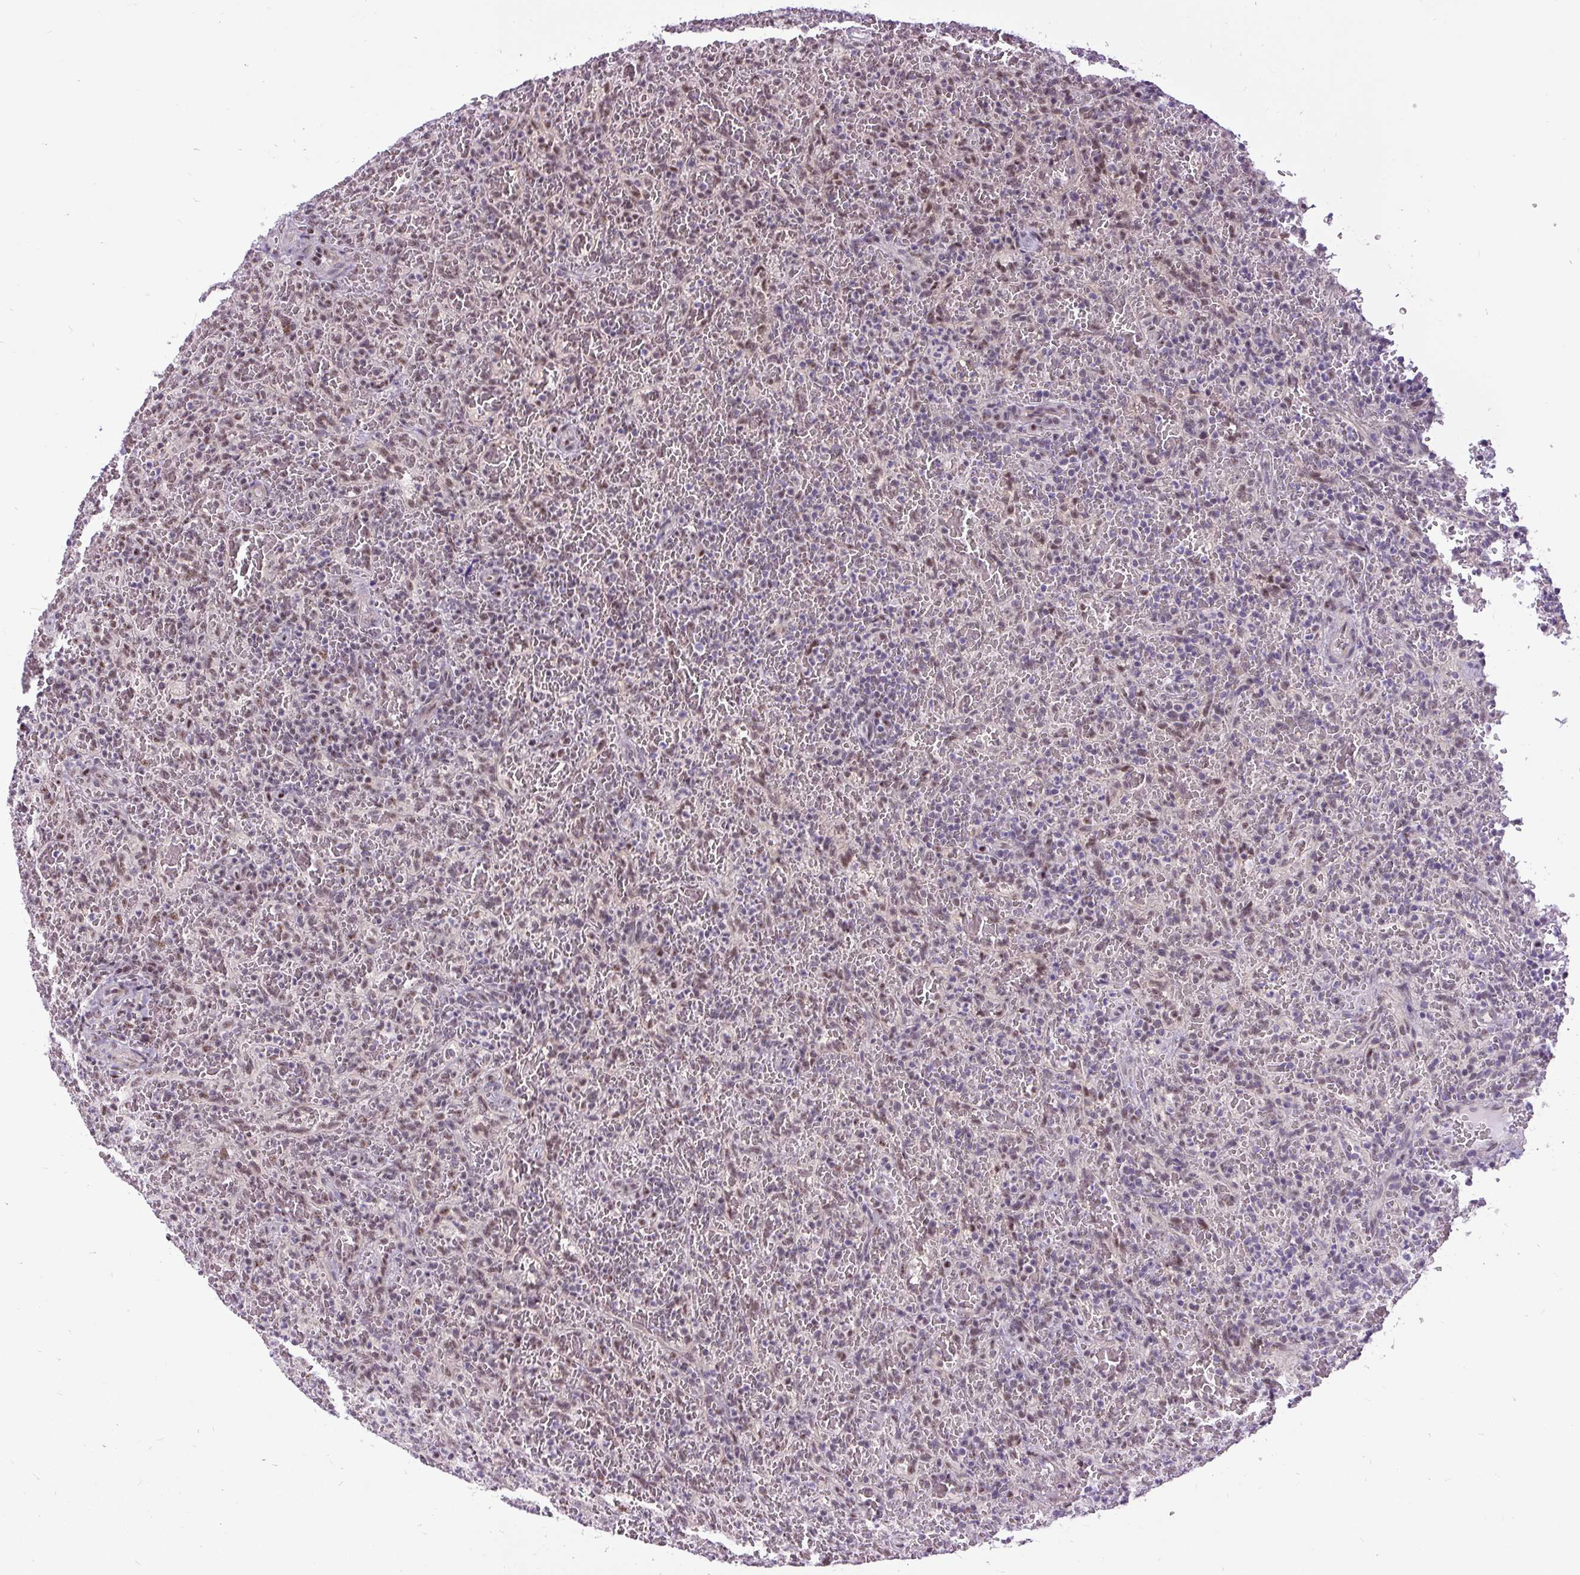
{"staining": {"intensity": "weak", "quantity": "<25%", "location": "nuclear"}, "tissue": "lymphoma", "cell_type": "Tumor cells", "image_type": "cancer", "snomed": [{"axis": "morphology", "description": "Malignant lymphoma, non-Hodgkin's type, Low grade"}, {"axis": "topography", "description": "Spleen"}], "caption": "Protein analysis of low-grade malignant lymphoma, non-Hodgkin's type demonstrates no significant expression in tumor cells.", "gene": "SMC5", "patient": {"sex": "female", "age": 64}}